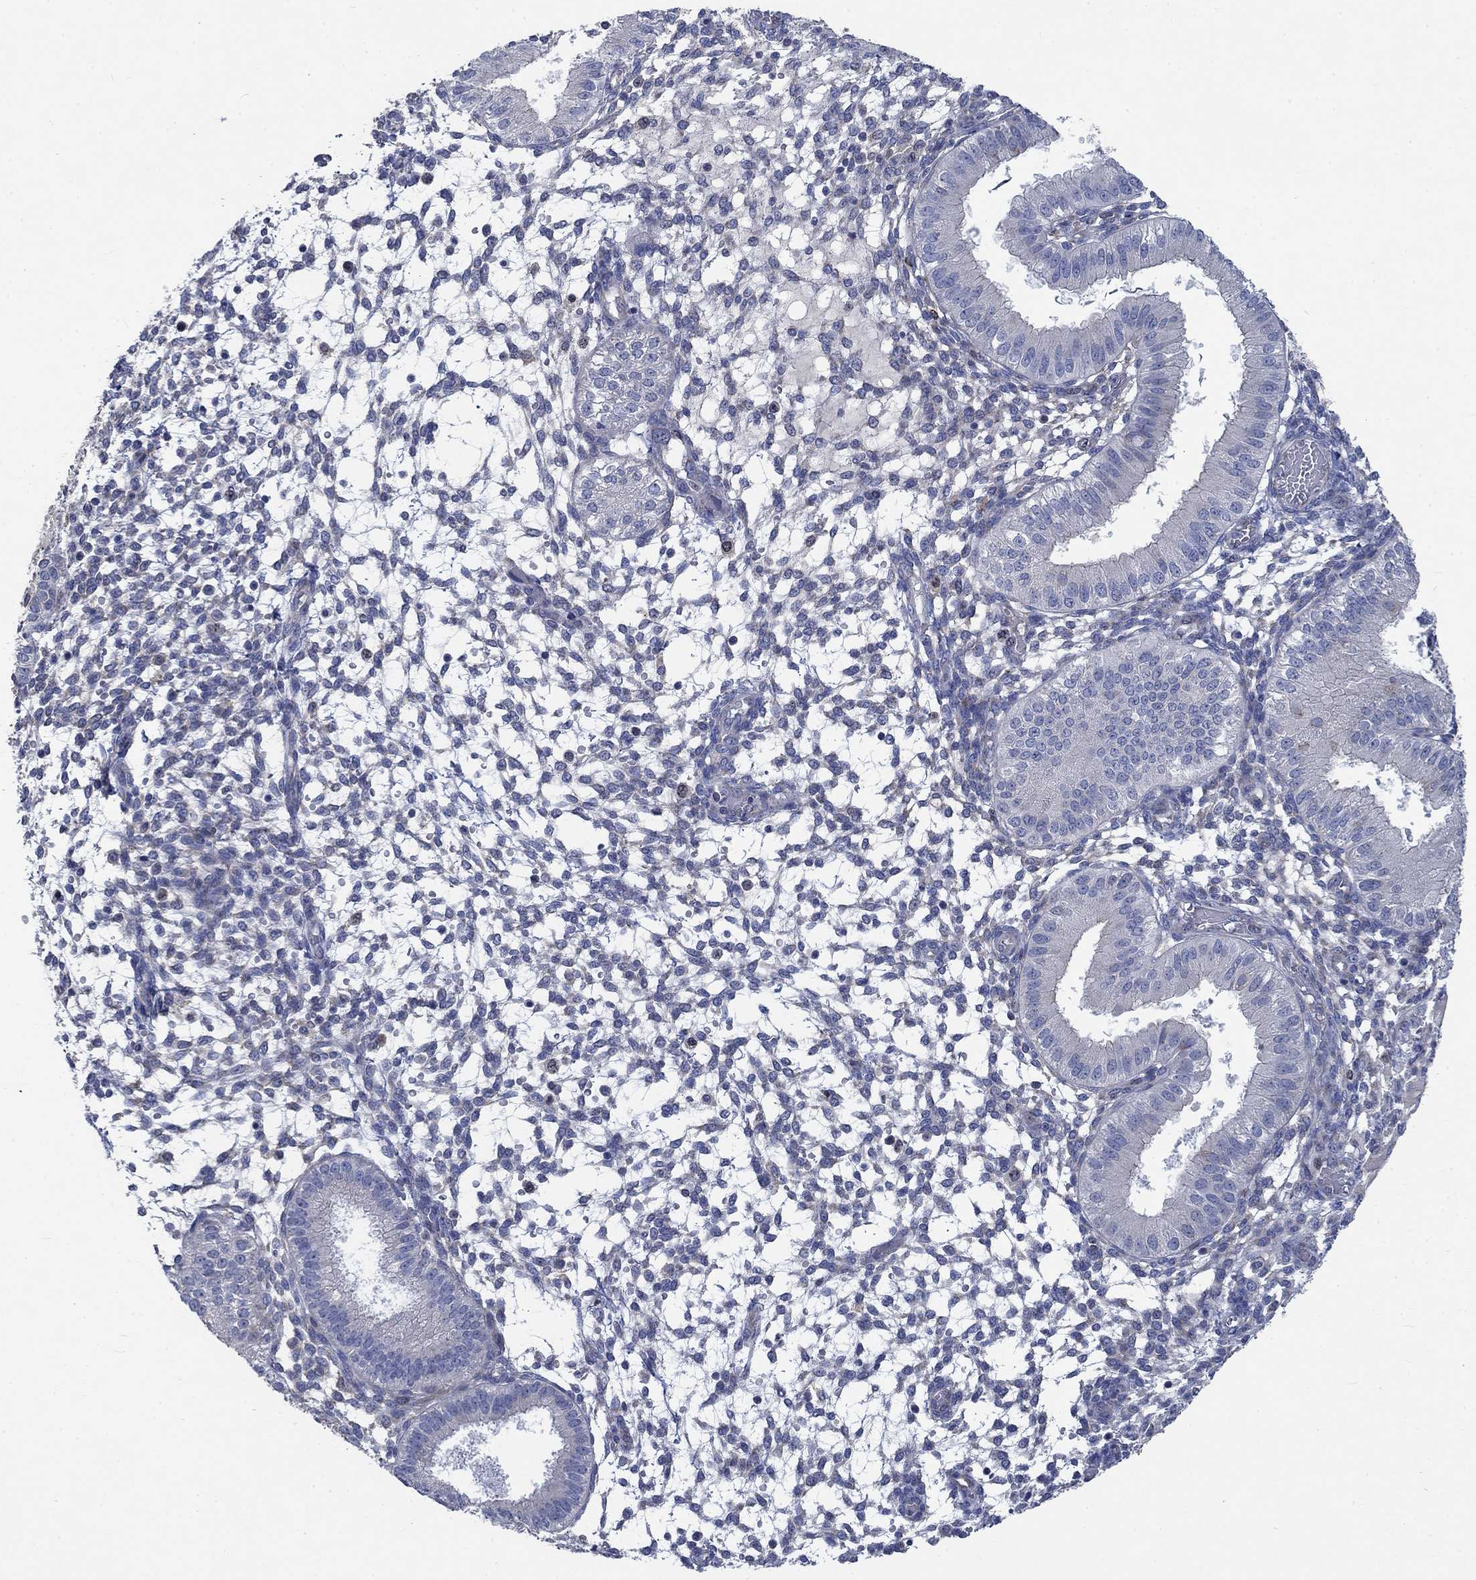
{"staining": {"intensity": "negative", "quantity": "none", "location": "none"}, "tissue": "endometrium", "cell_type": "Cells in endometrial stroma", "image_type": "normal", "snomed": [{"axis": "morphology", "description": "Normal tissue, NOS"}, {"axis": "topography", "description": "Endometrium"}], "caption": "IHC photomicrograph of unremarkable human endometrium stained for a protein (brown), which reveals no expression in cells in endometrial stroma.", "gene": "MMP24", "patient": {"sex": "female", "age": 43}}